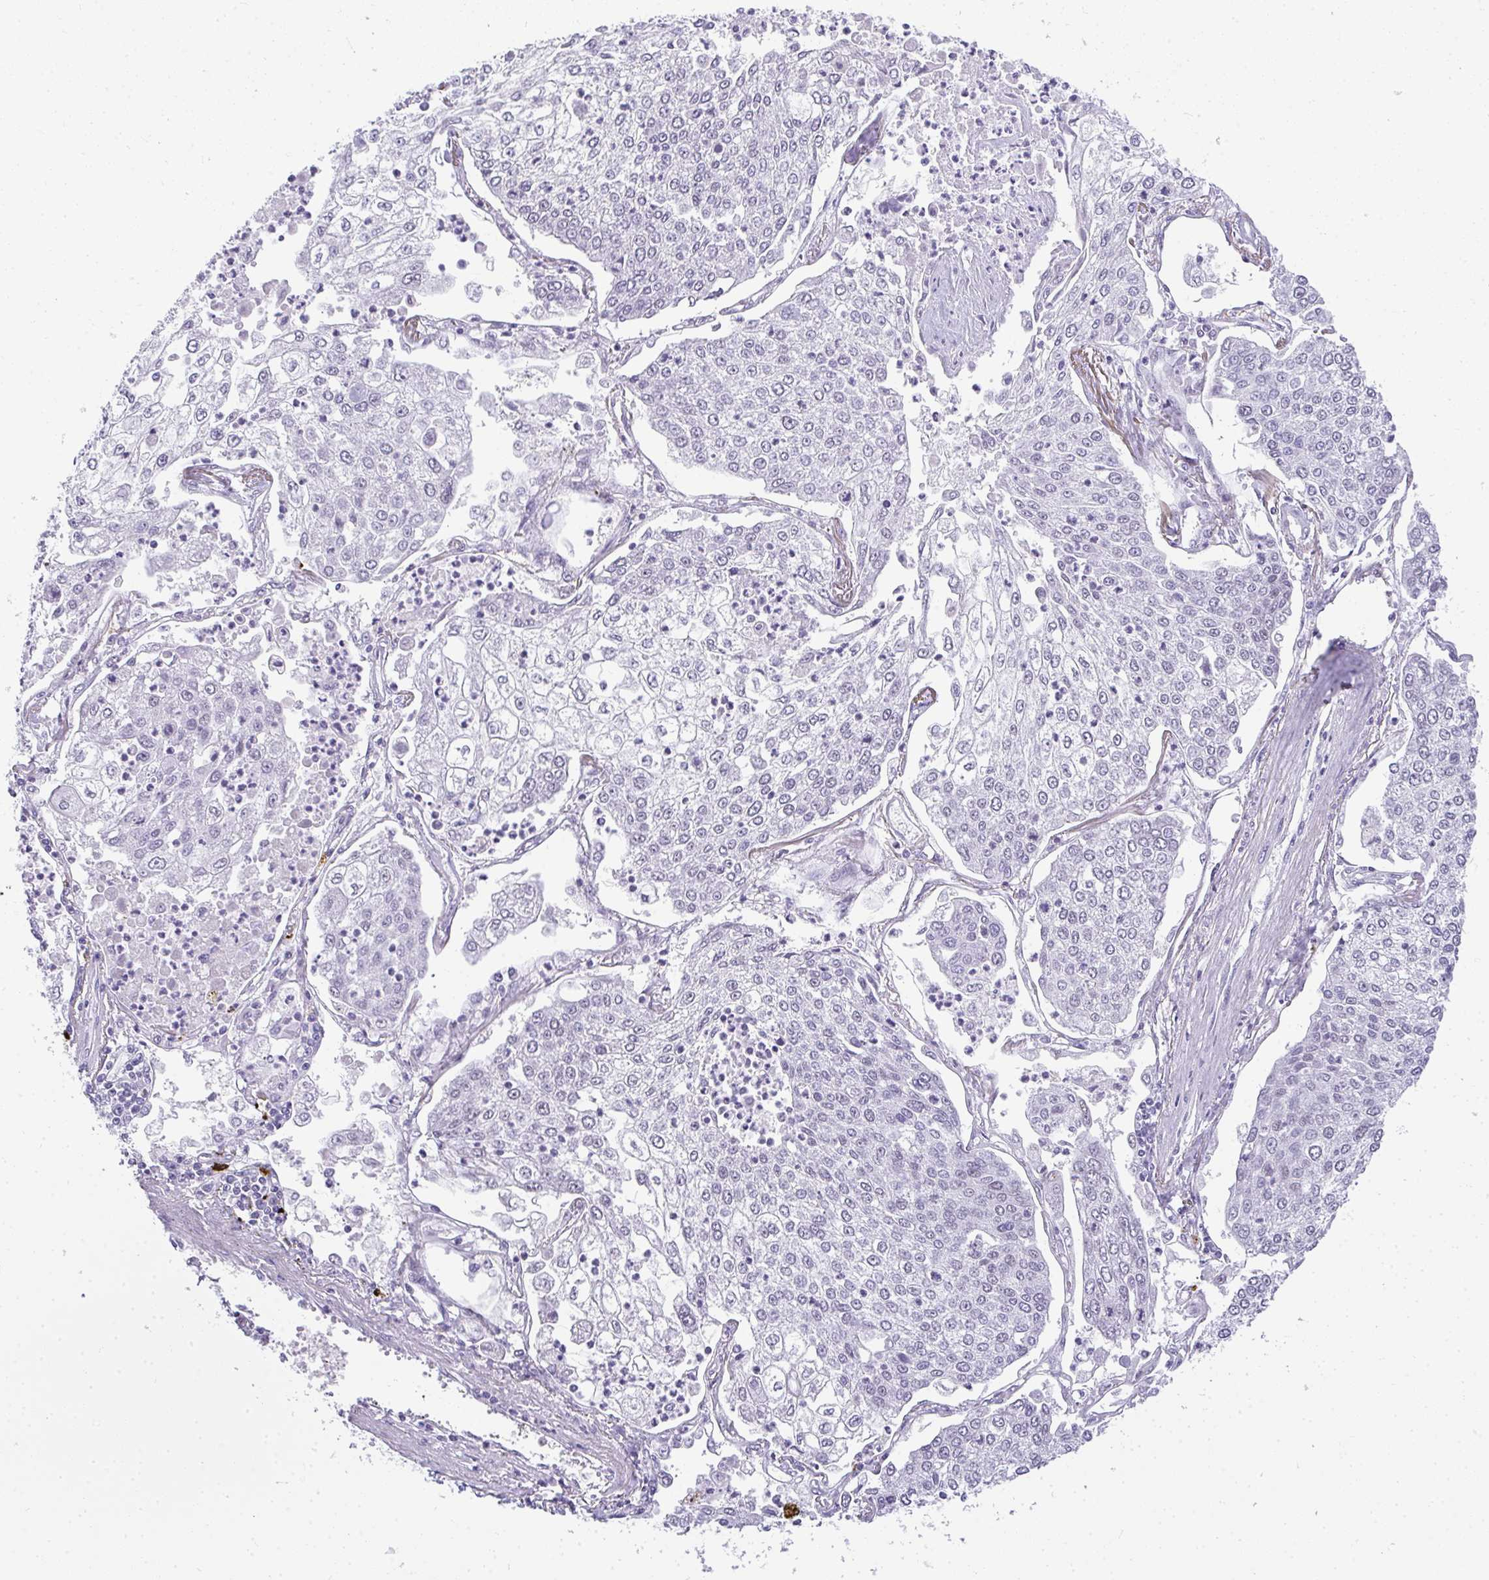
{"staining": {"intensity": "negative", "quantity": "none", "location": "none"}, "tissue": "lung cancer", "cell_type": "Tumor cells", "image_type": "cancer", "snomed": [{"axis": "morphology", "description": "Squamous cell carcinoma, NOS"}, {"axis": "topography", "description": "Lung"}], "caption": "Lung cancer stained for a protein using IHC displays no expression tumor cells.", "gene": "PLA2G1B", "patient": {"sex": "male", "age": 74}}